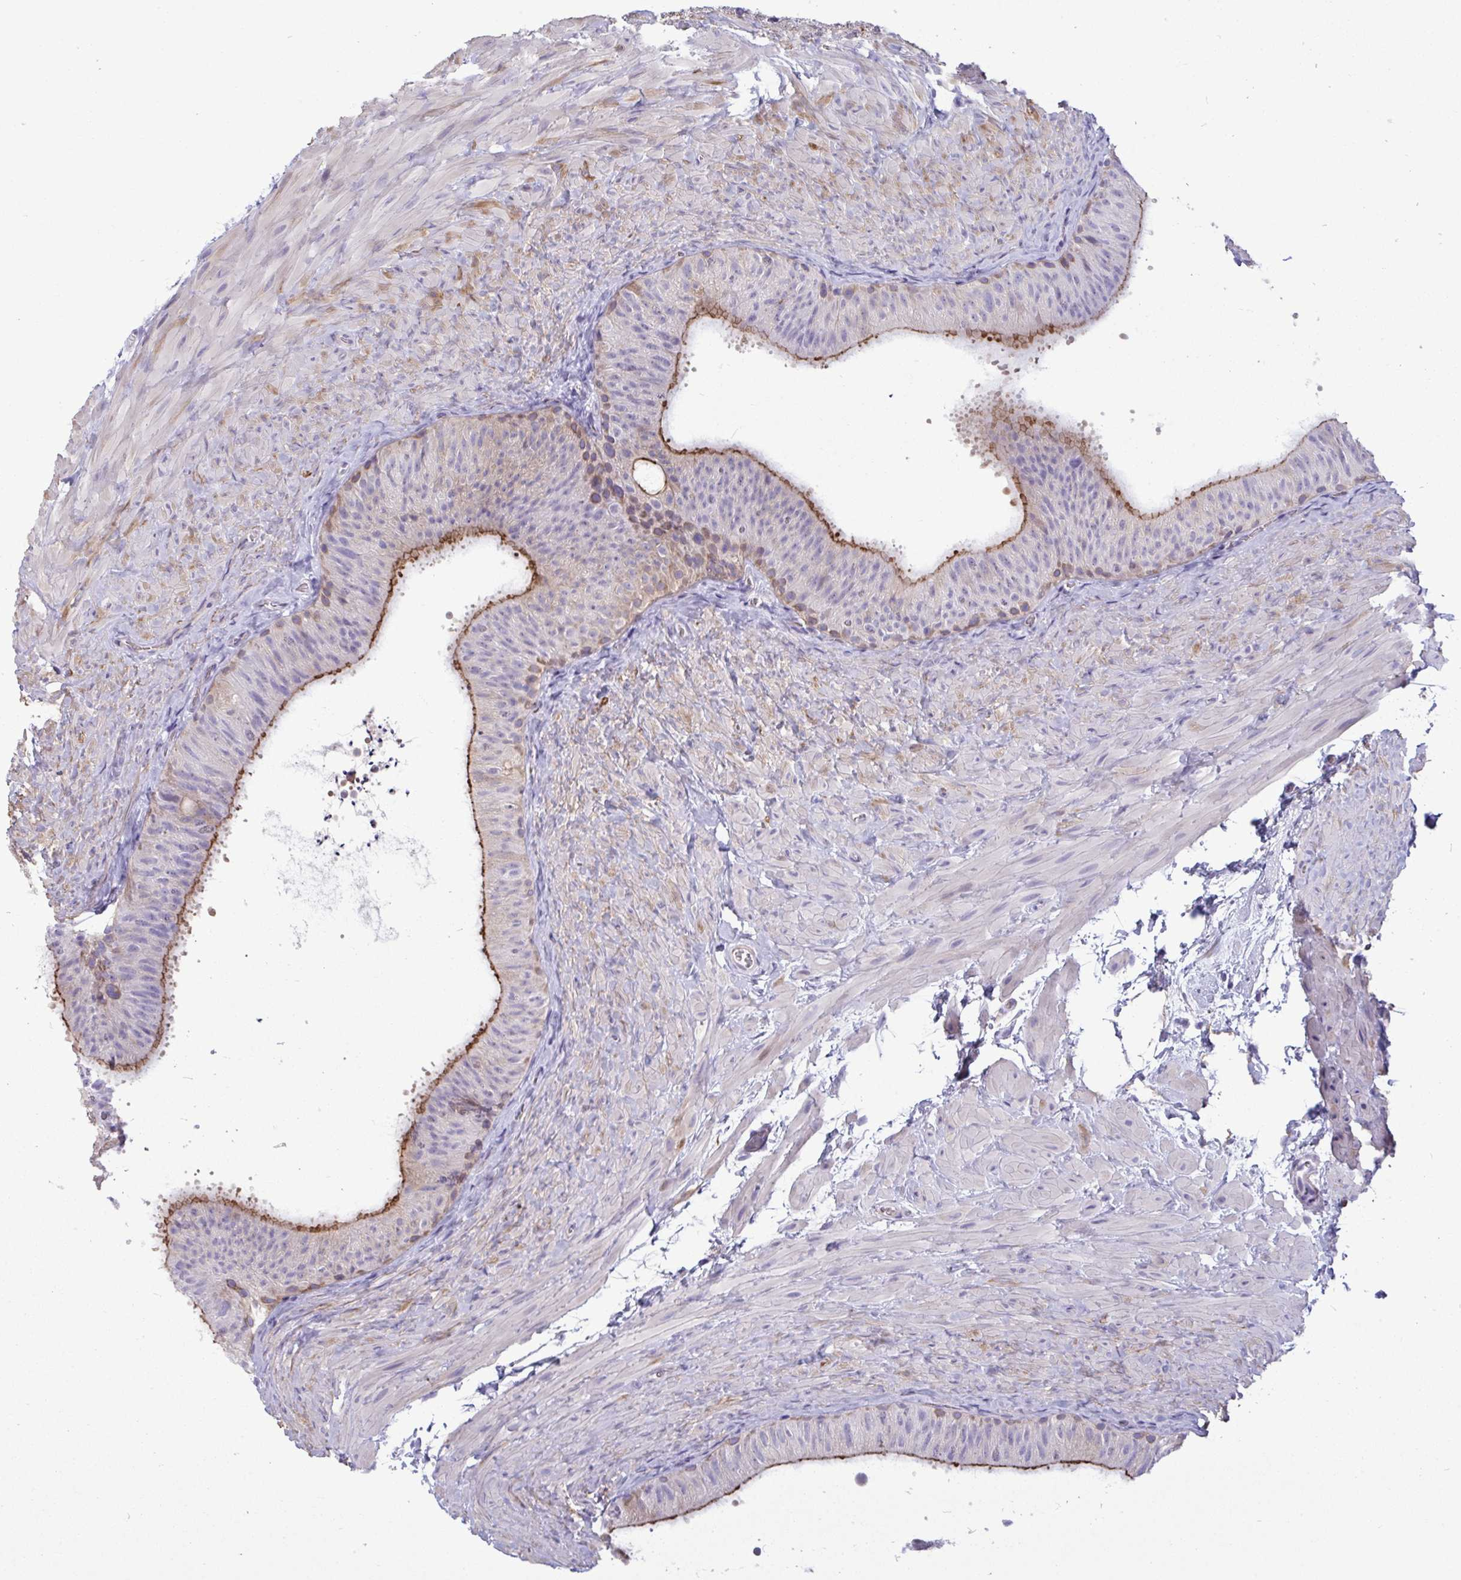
{"staining": {"intensity": "moderate", "quantity": "<25%", "location": "cytoplasmic/membranous"}, "tissue": "epididymis", "cell_type": "Glandular cells", "image_type": "normal", "snomed": [{"axis": "morphology", "description": "Normal tissue, NOS"}, {"axis": "topography", "description": "Epididymis, spermatic cord, NOS"}, {"axis": "topography", "description": "Epididymis"}], "caption": "An immunohistochemistry (IHC) micrograph of normal tissue is shown. Protein staining in brown highlights moderate cytoplasmic/membranous positivity in epididymis within glandular cells.", "gene": "MYH10", "patient": {"sex": "male", "age": 31}}